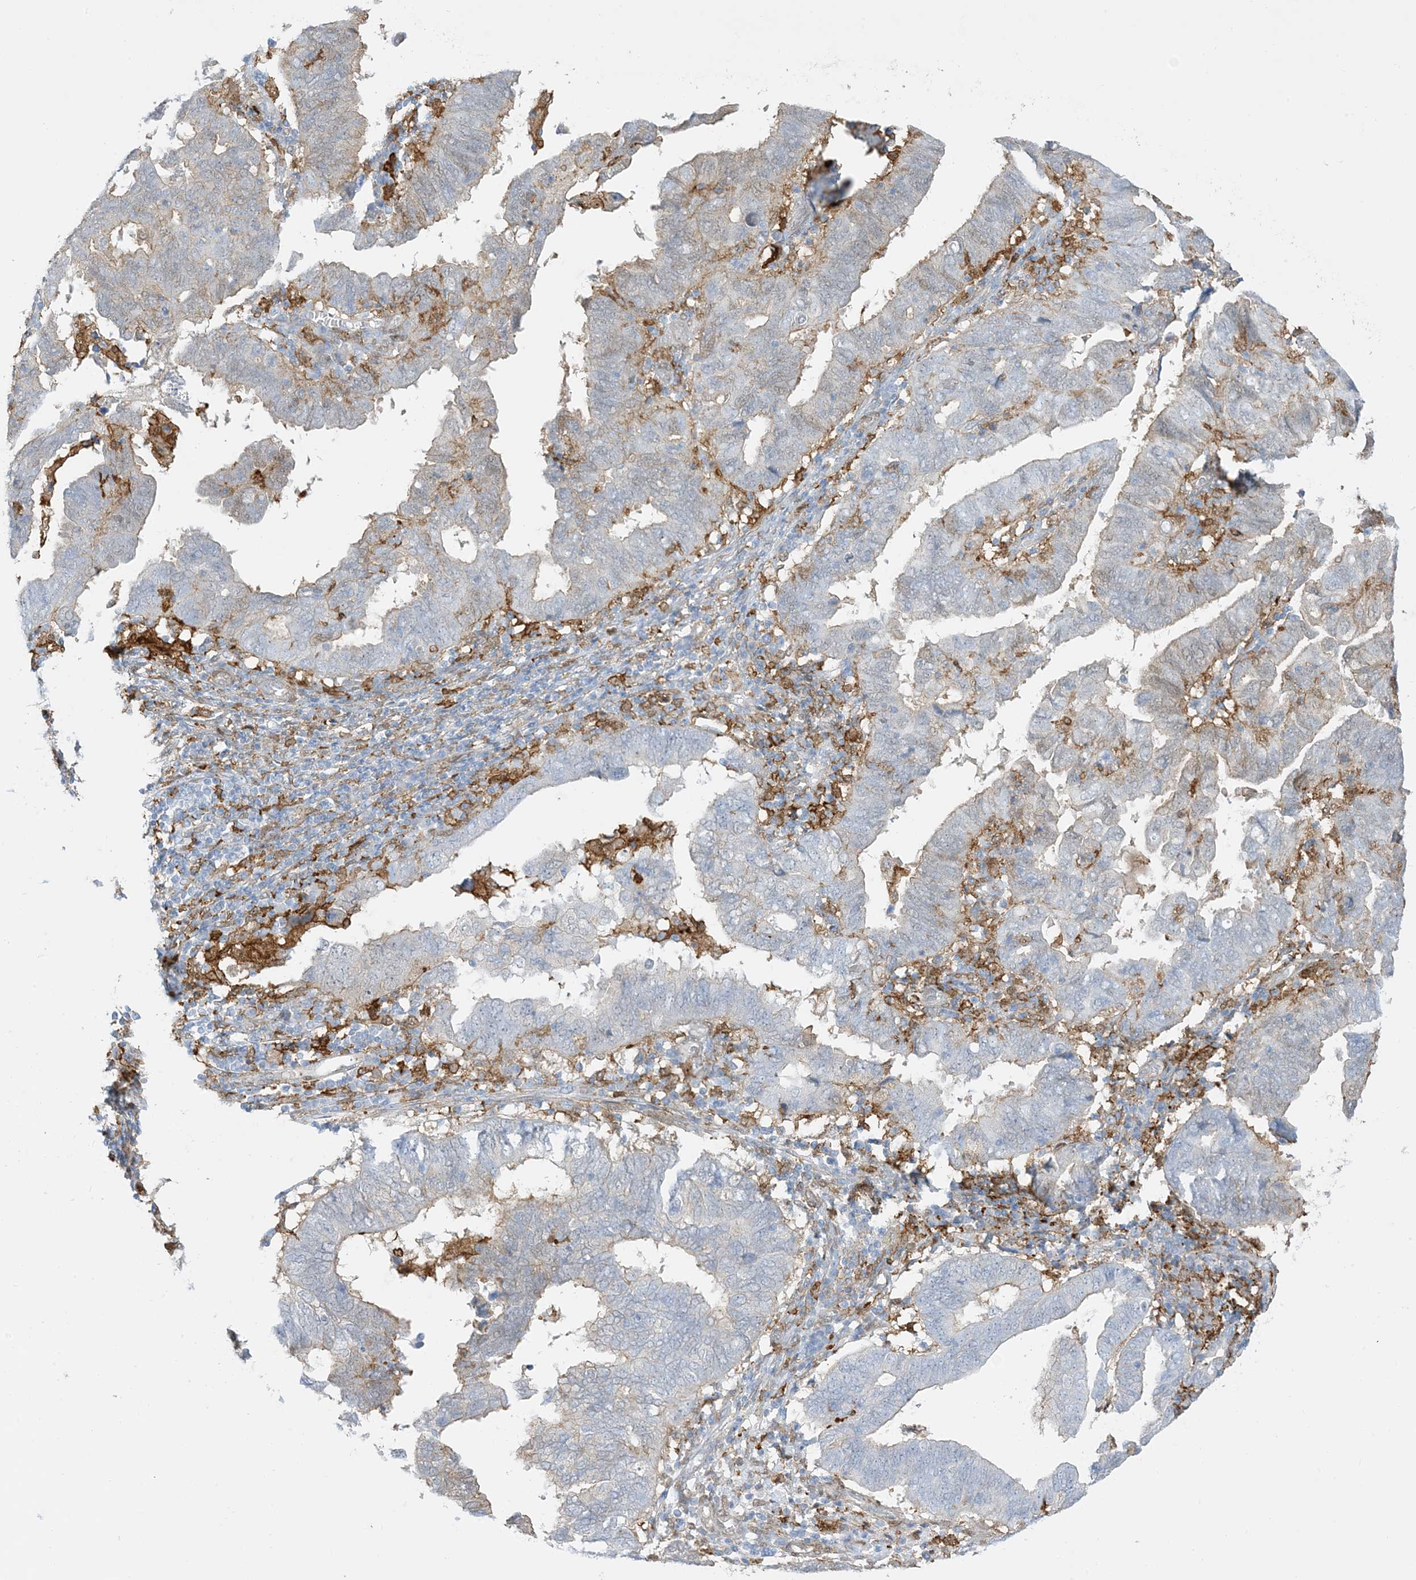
{"staining": {"intensity": "weak", "quantity": "<25%", "location": "cytoplasmic/membranous"}, "tissue": "endometrial cancer", "cell_type": "Tumor cells", "image_type": "cancer", "snomed": [{"axis": "morphology", "description": "Adenocarcinoma, NOS"}, {"axis": "topography", "description": "Uterus"}], "caption": "The immunohistochemistry image has no significant expression in tumor cells of adenocarcinoma (endometrial) tissue.", "gene": "GSN", "patient": {"sex": "female", "age": 77}}